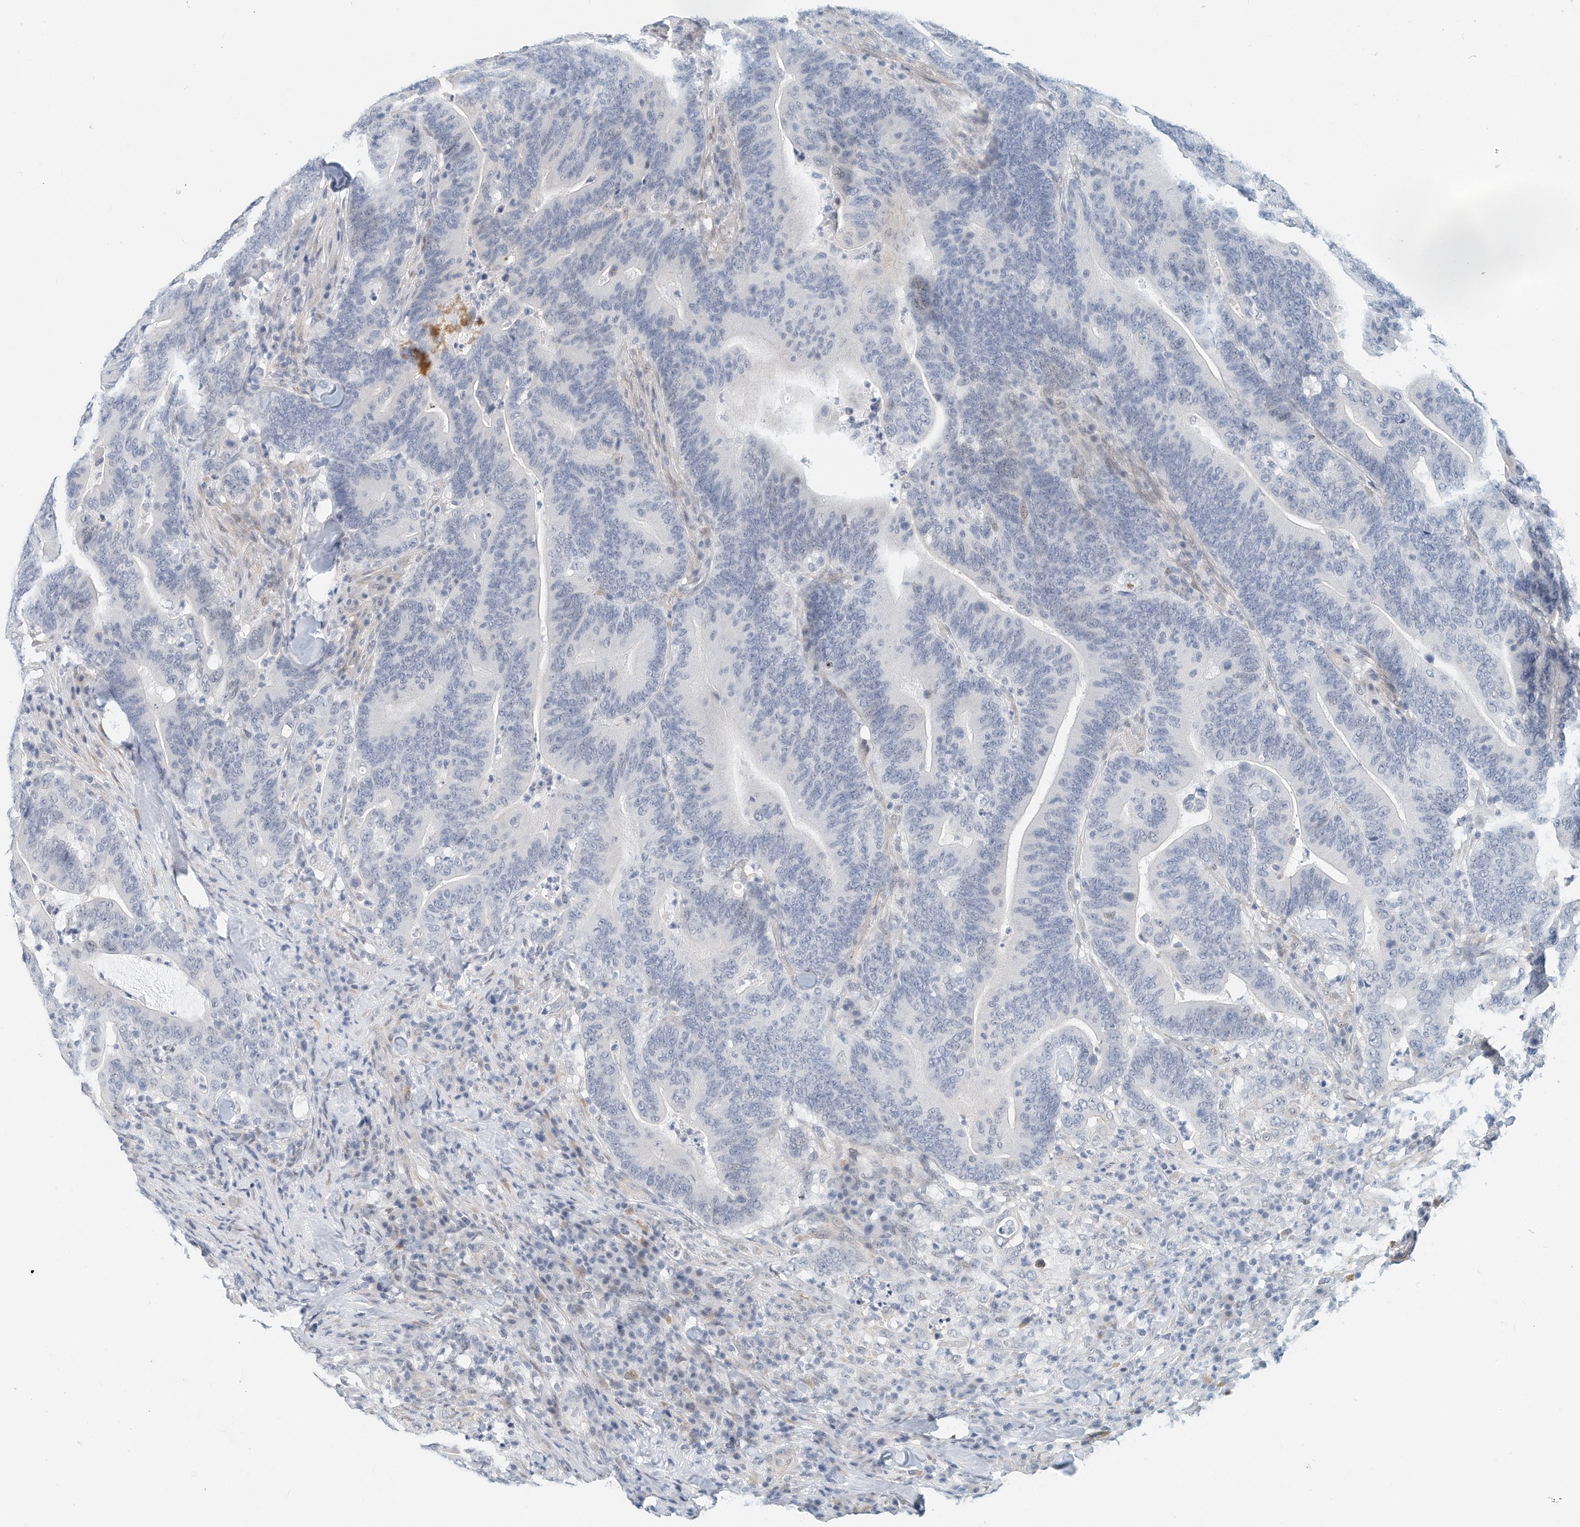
{"staining": {"intensity": "negative", "quantity": "none", "location": "none"}, "tissue": "colorectal cancer", "cell_type": "Tumor cells", "image_type": "cancer", "snomed": [{"axis": "morphology", "description": "Adenocarcinoma, NOS"}, {"axis": "topography", "description": "Colon"}], "caption": "Tumor cells show no significant expression in colorectal adenocarcinoma. Nuclei are stained in blue.", "gene": "ARHGAP28", "patient": {"sex": "female", "age": 66}}